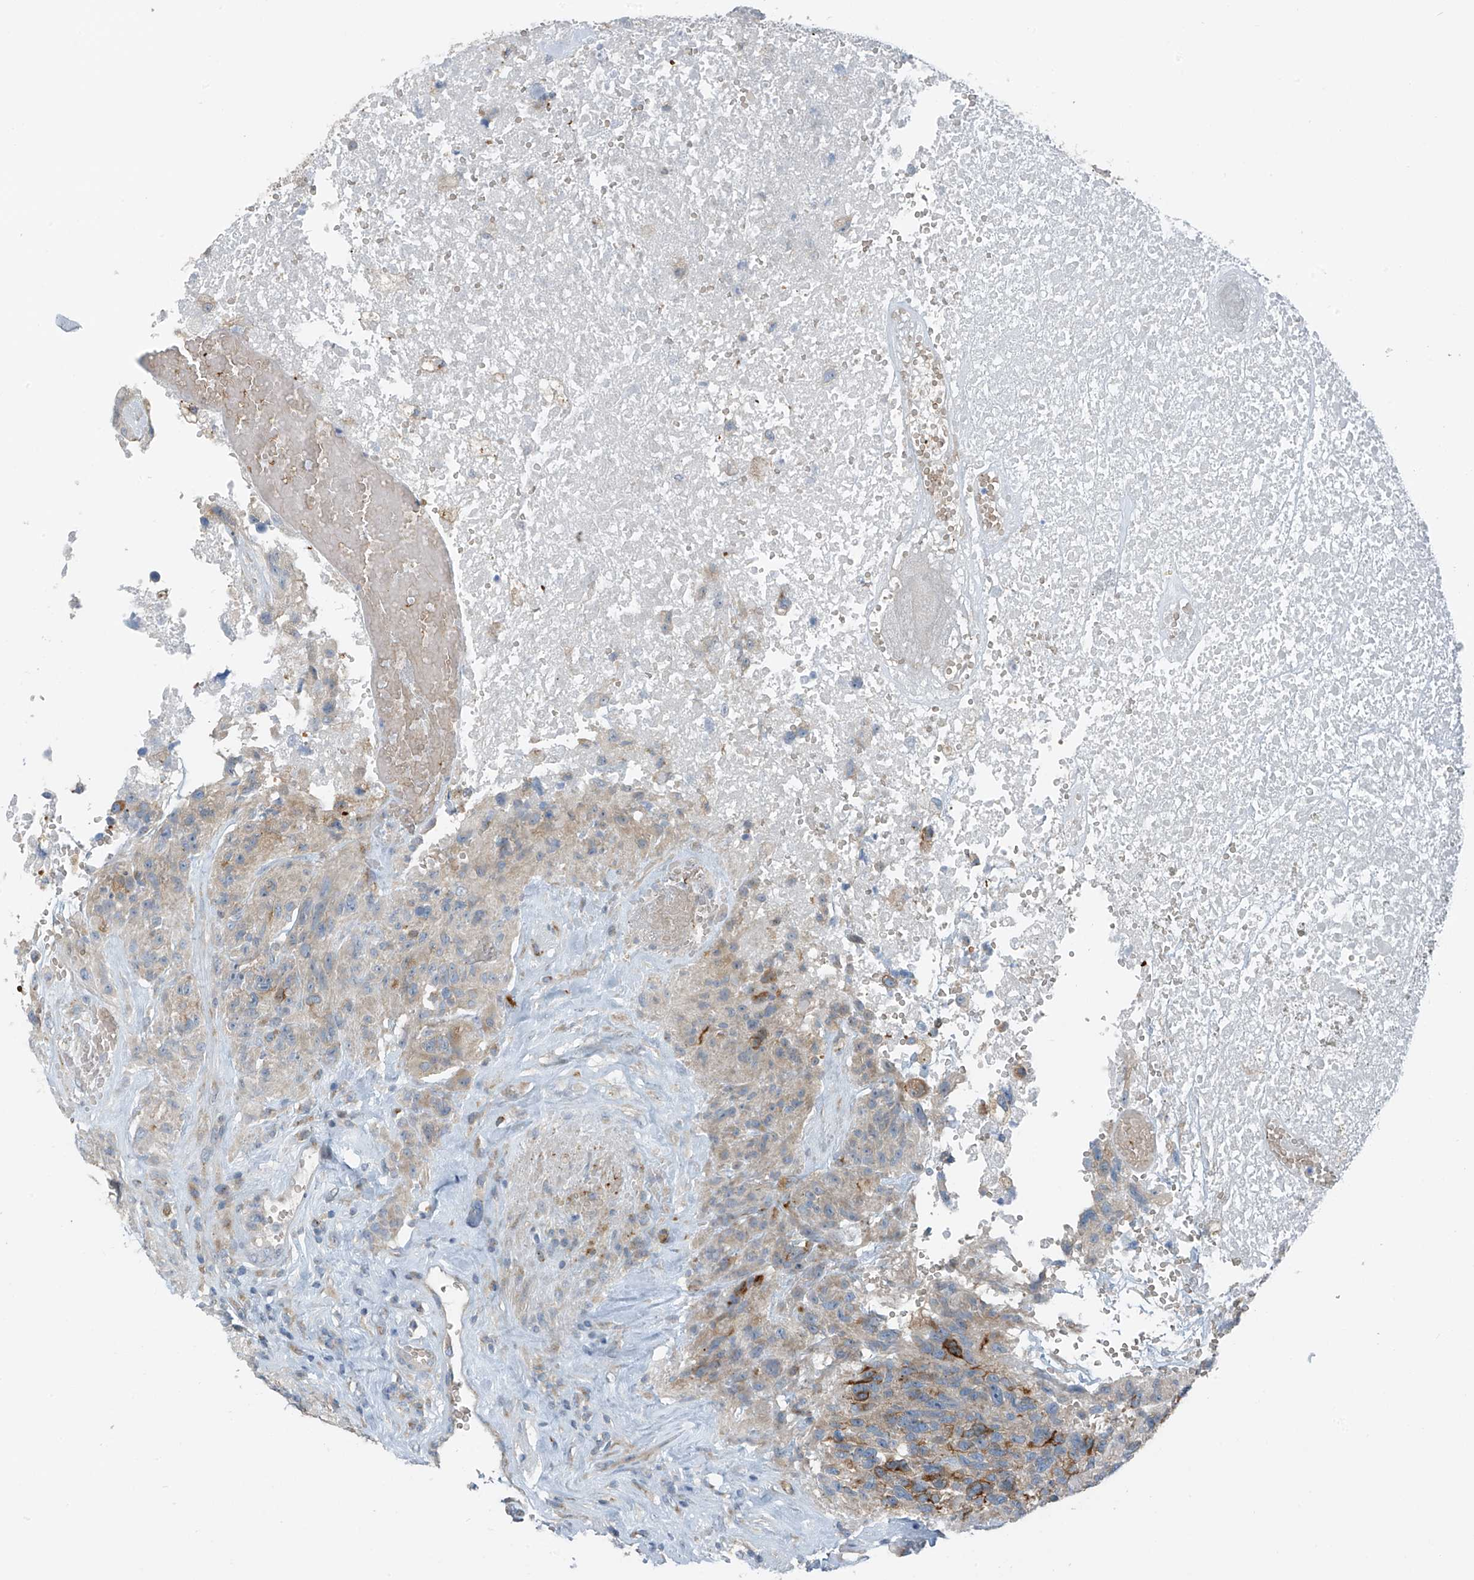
{"staining": {"intensity": "weak", "quantity": "<25%", "location": "cytoplasmic/membranous"}, "tissue": "glioma", "cell_type": "Tumor cells", "image_type": "cancer", "snomed": [{"axis": "morphology", "description": "Glioma, malignant, High grade"}, {"axis": "topography", "description": "Brain"}], "caption": "High-grade glioma (malignant) was stained to show a protein in brown. There is no significant staining in tumor cells.", "gene": "SLC12A6", "patient": {"sex": "male", "age": 69}}